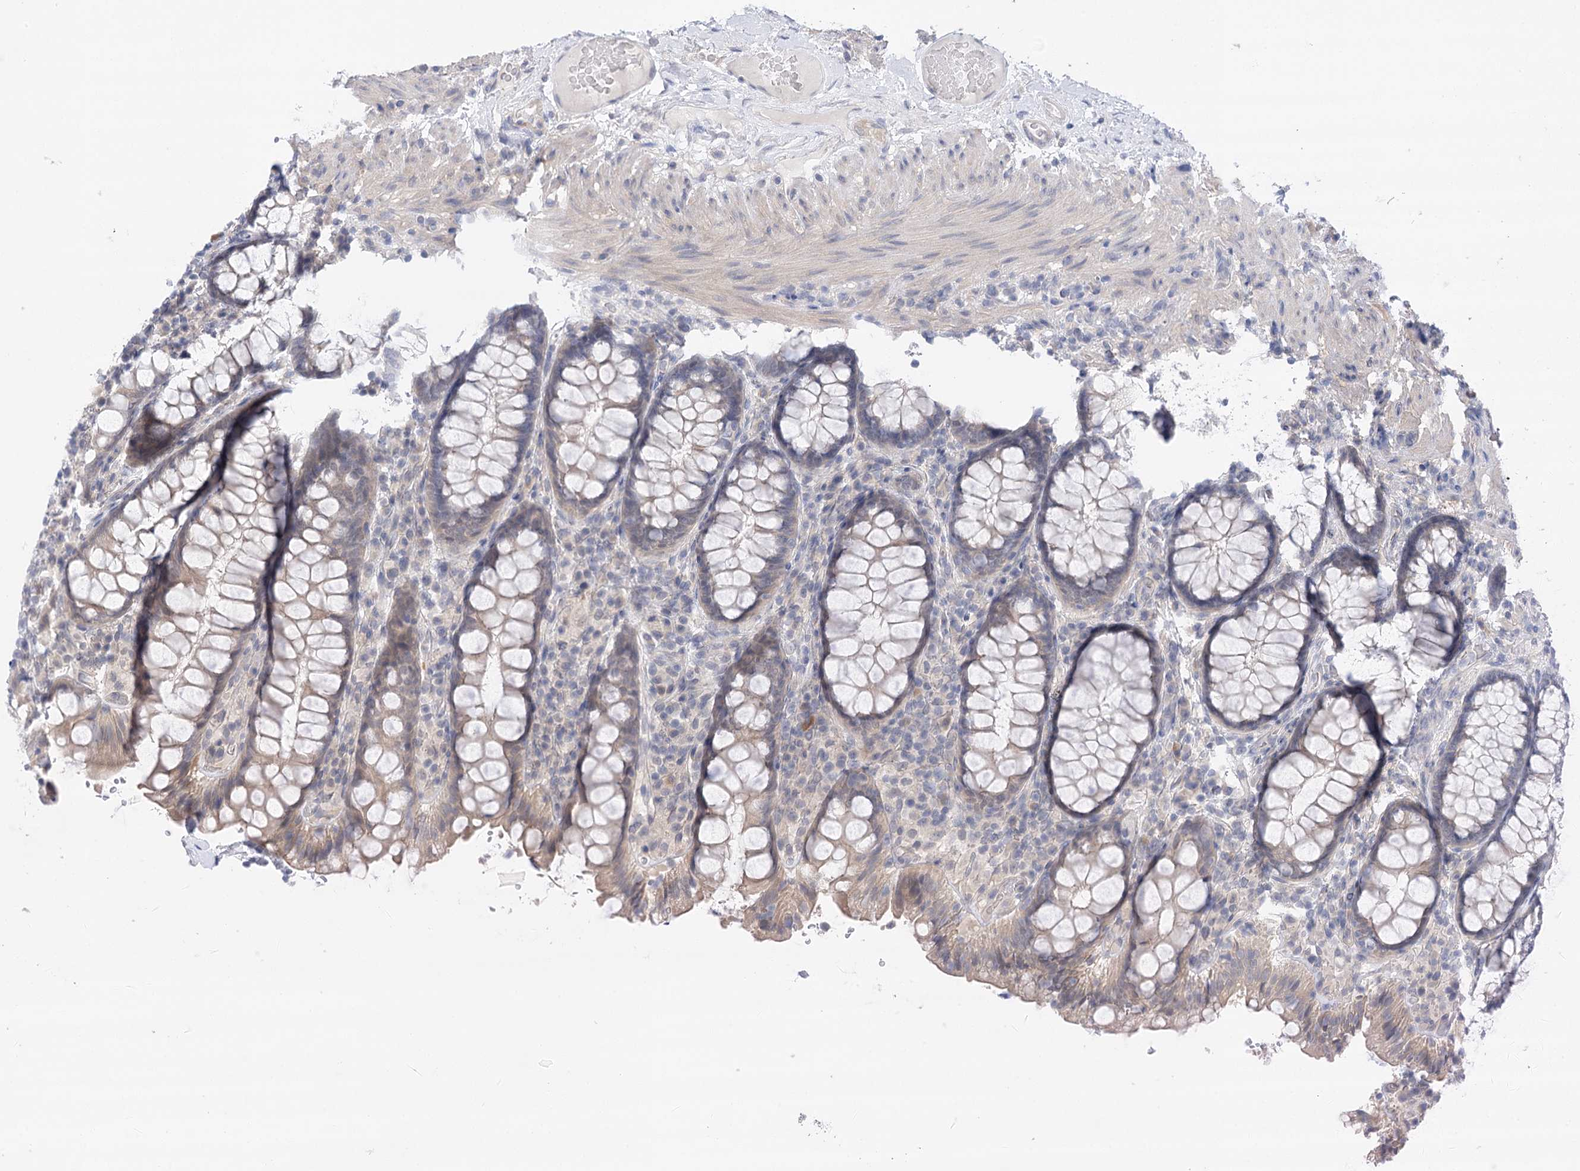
{"staining": {"intensity": "weak", "quantity": ">75%", "location": "cytoplasmic/membranous"}, "tissue": "rectum", "cell_type": "Glandular cells", "image_type": "normal", "snomed": [{"axis": "morphology", "description": "Normal tissue, NOS"}, {"axis": "topography", "description": "Rectum"}], "caption": "An immunohistochemistry (IHC) micrograph of unremarkable tissue is shown. Protein staining in brown shows weak cytoplasmic/membranous positivity in rectum within glandular cells.", "gene": "LALBA", "patient": {"sex": "male", "age": 83}}